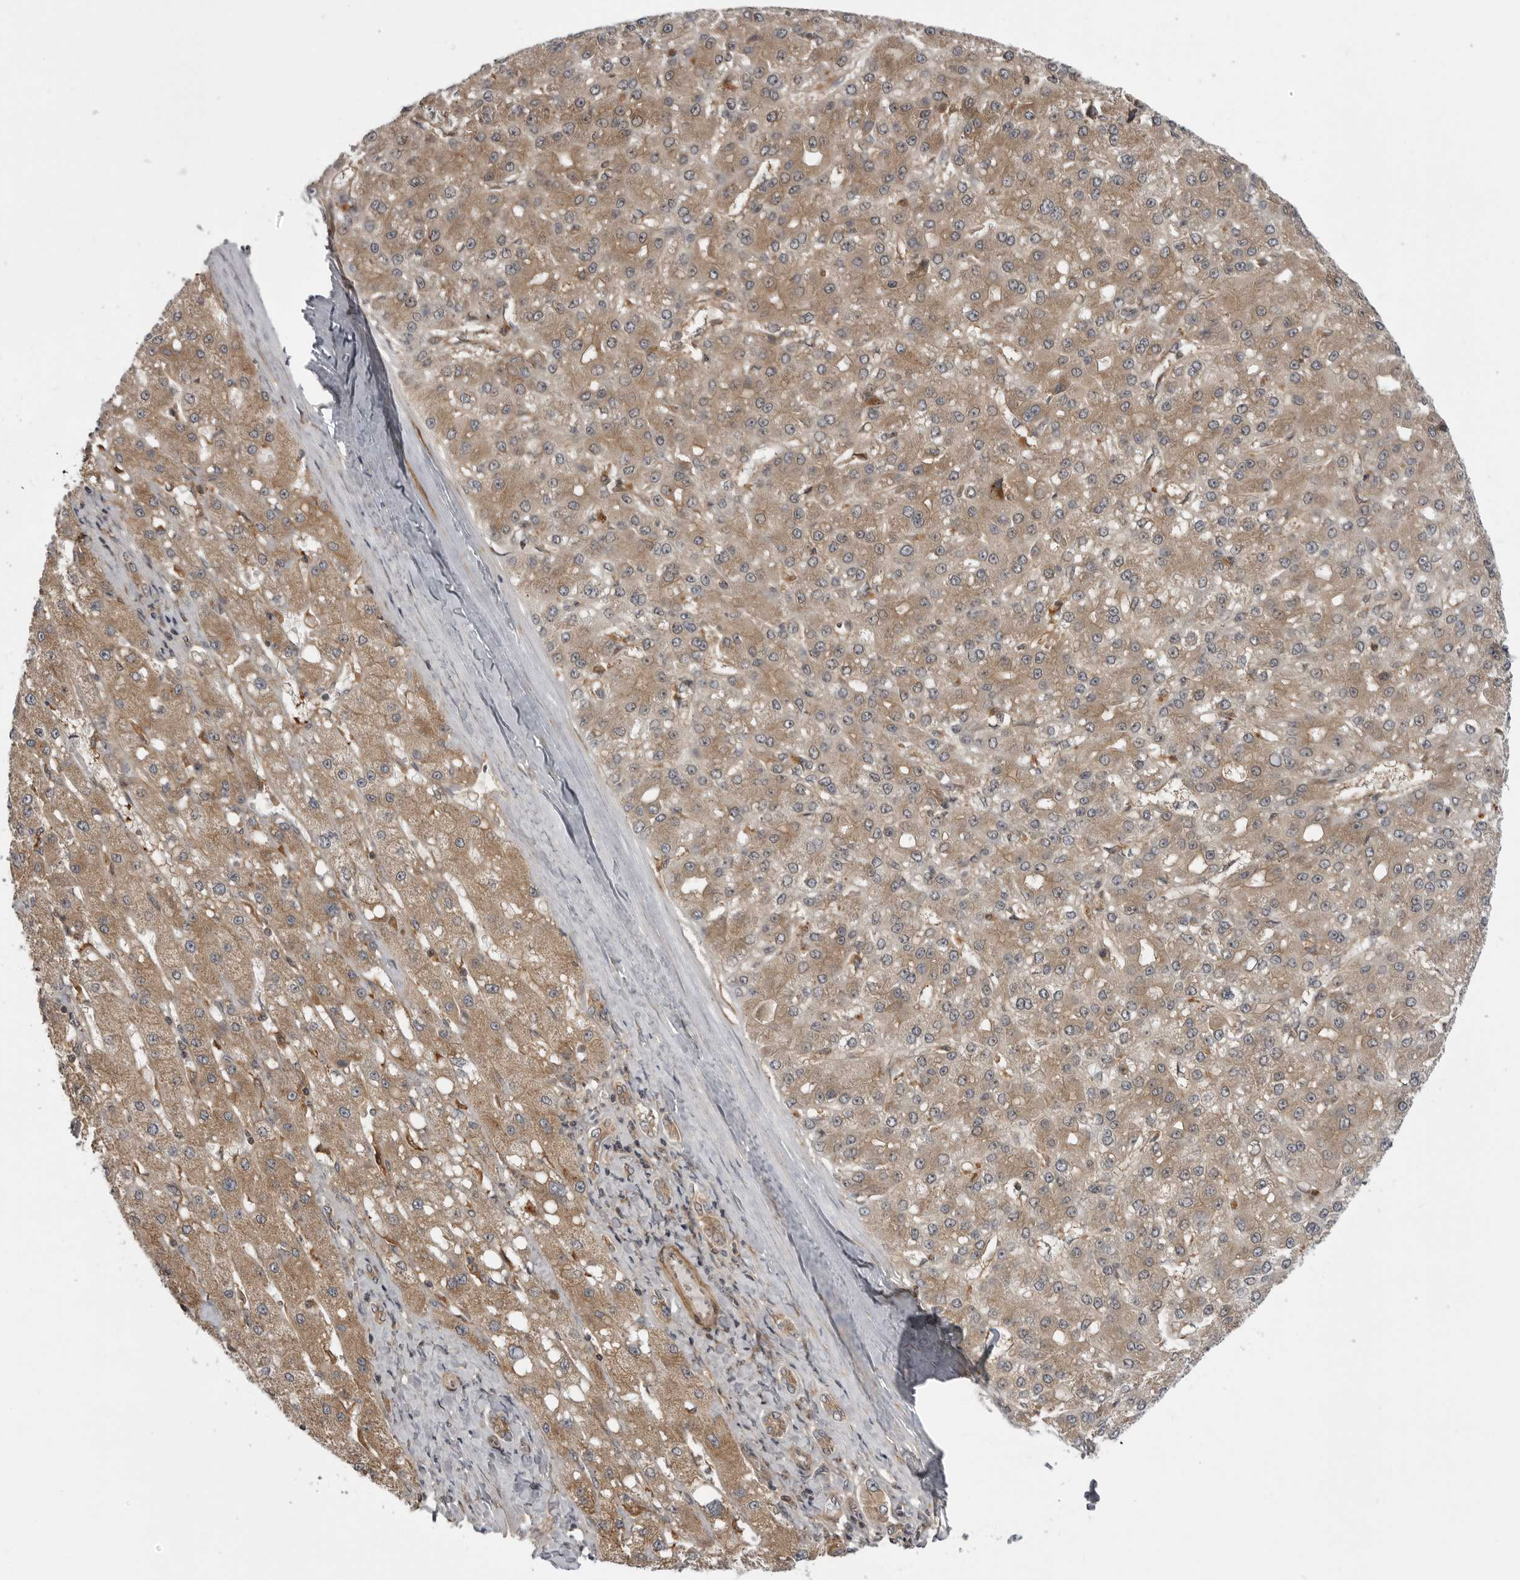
{"staining": {"intensity": "moderate", "quantity": ">75%", "location": "cytoplasmic/membranous"}, "tissue": "liver cancer", "cell_type": "Tumor cells", "image_type": "cancer", "snomed": [{"axis": "morphology", "description": "Carcinoma, Hepatocellular, NOS"}, {"axis": "topography", "description": "Liver"}], "caption": "Immunohistochemical staining of liver cancer (hepatocellular carcinoma) reveals moderate cytoplasmic/membranous protein staining in approximately >75% of tumor cells.", "gene": "LRRC45", "patient": {"sex": "male", "age": 67}}